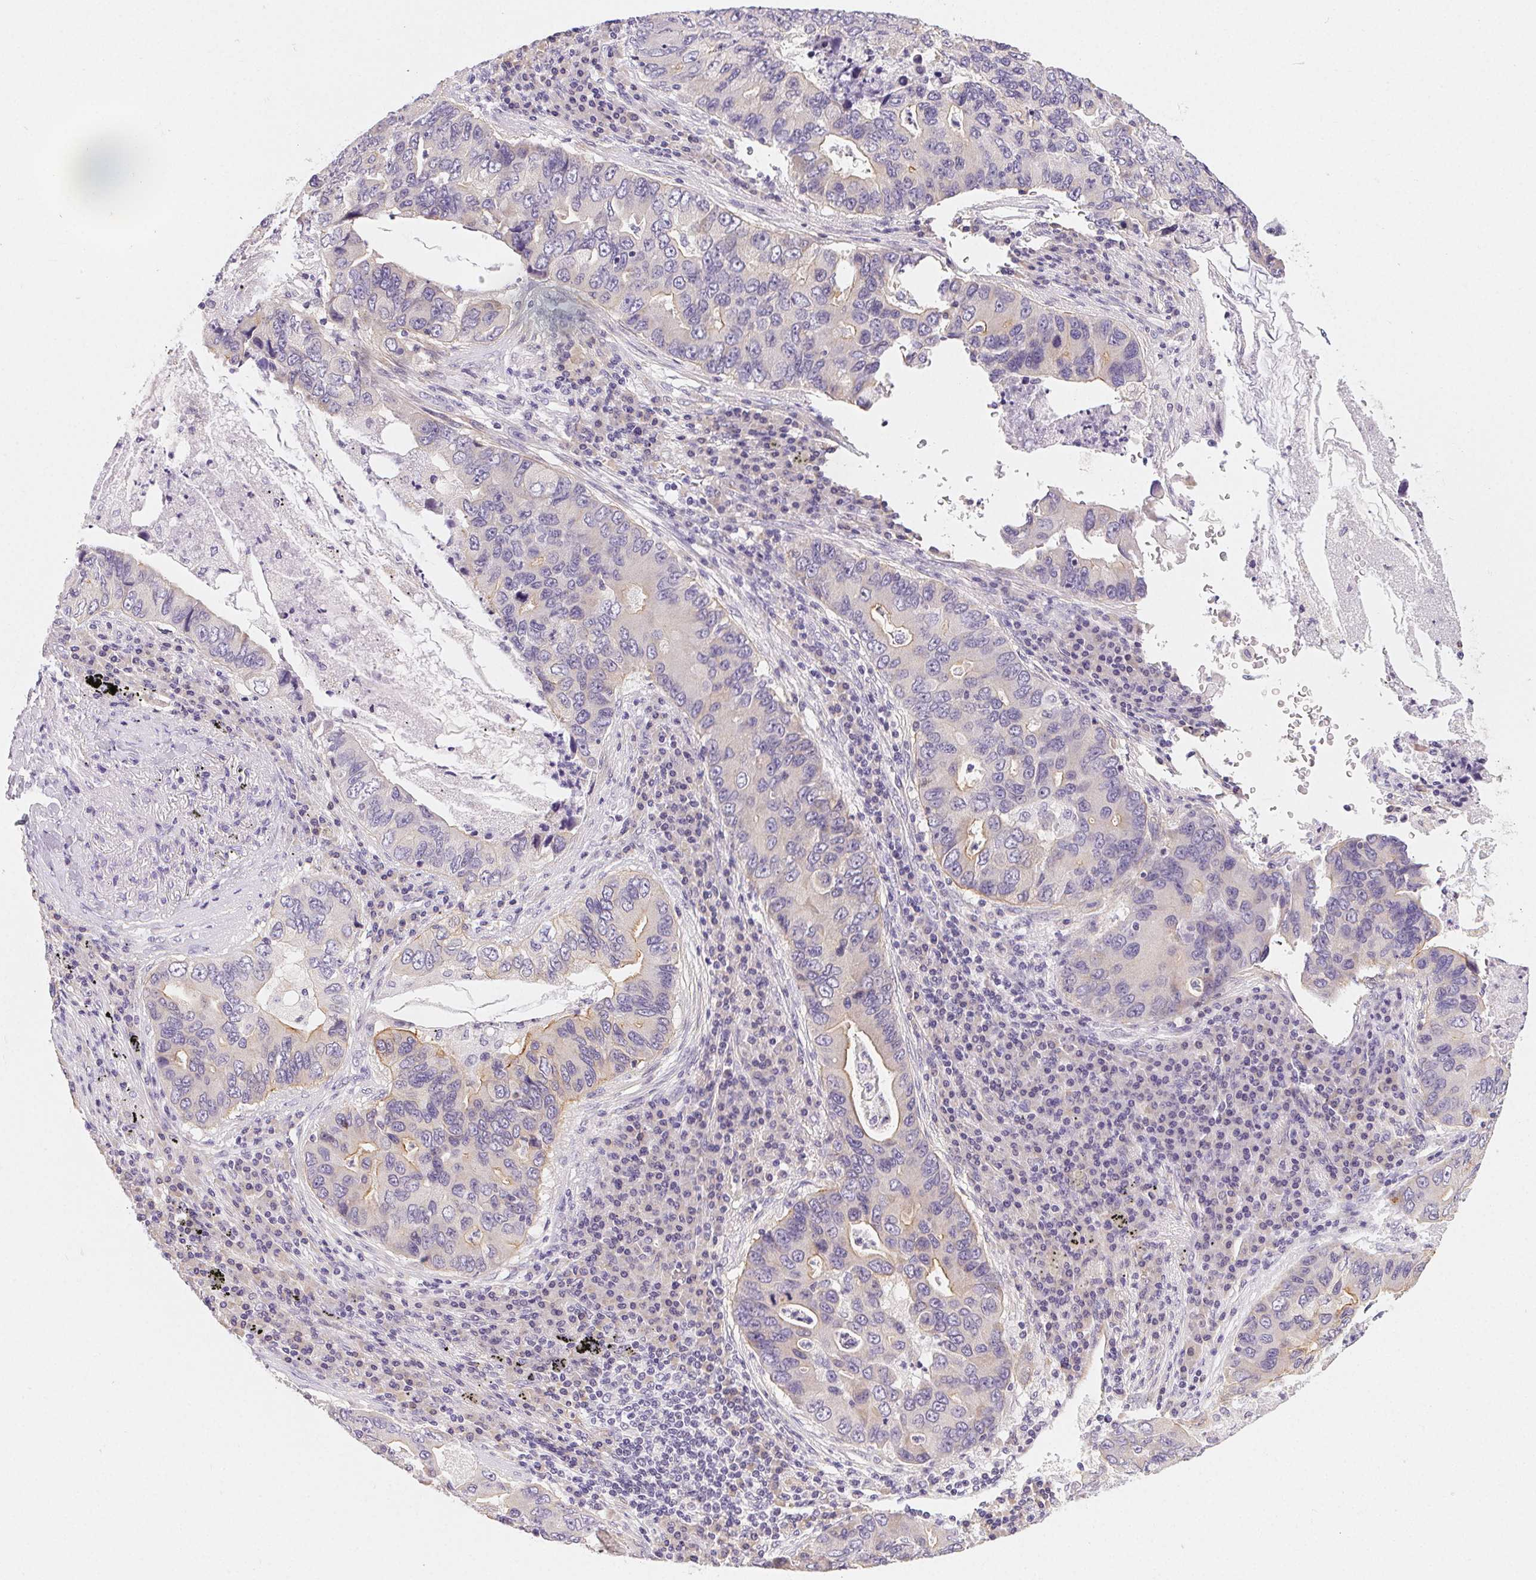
{"staining": {"intensity": "moderate", "quantity": "<25%", "location": "cytoplasmic/membranous"}, "tissue": "lung cancer", "cell_type": "Tumor cells", "image_type": "cancer", "snomed": [{"axis": "morphology", "description": "Adenocarcinoma, NOS"}, {"axis": "morphology", "description": "Adenocarcinoma, metastatic, NOS"}, {"axis": "topography", "description": "Lymph node"}, {"axis": "topography", "description": "Lung"}], "caption": "The photomicrograph shows staining of lung cancer, revealing moderate cytoplasmic/membranous protein staining (brown color) within tumor cells.", "gene": "CSN1S1", "patient": {"sex": "female", "age": 54}}